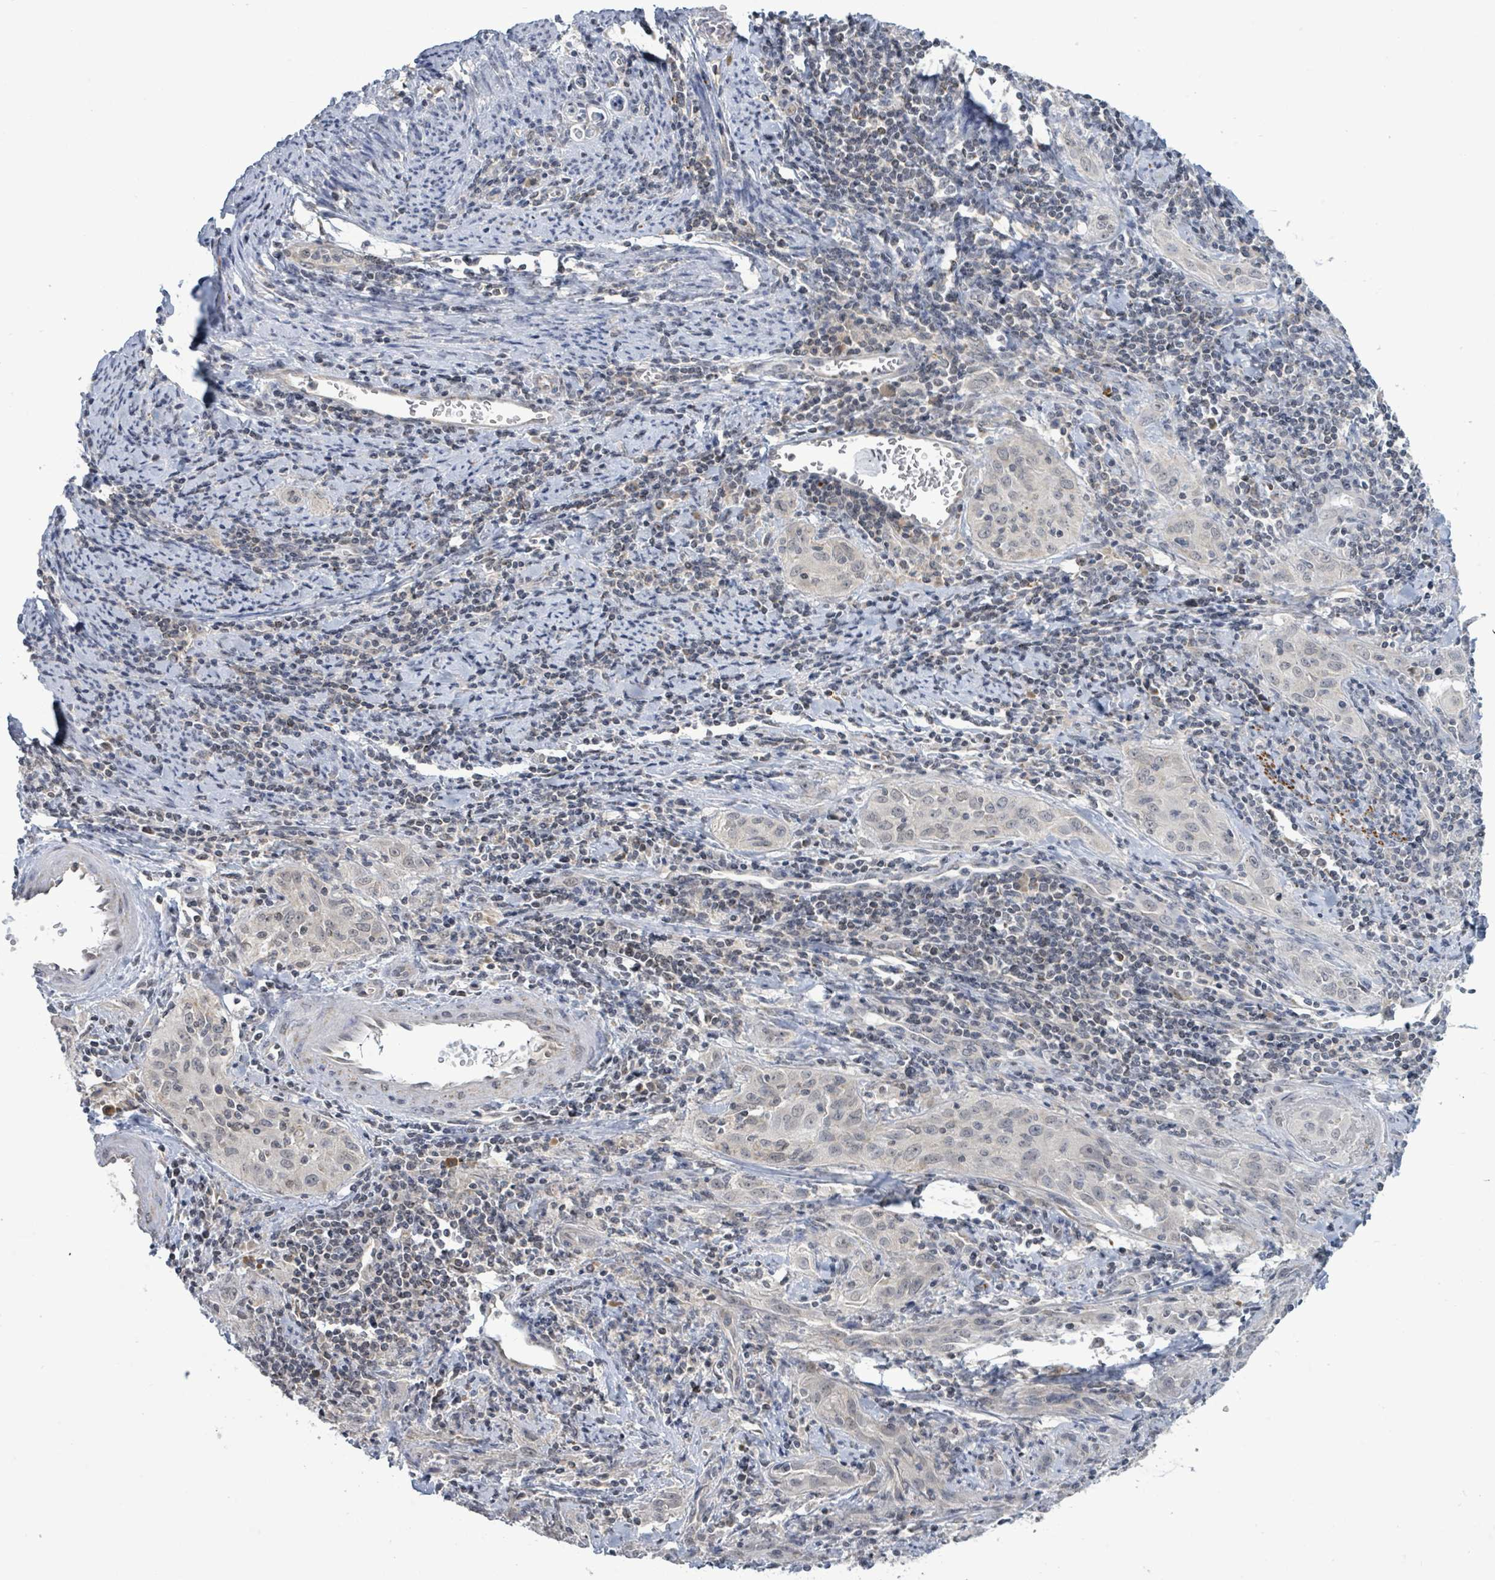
{"staining": {"intensity": "negative", "quantity": "none", "location": "none"}, "tissue": "cervical cancer", "cell_type": "Tumor cells", "image_type": "cancer", "snomed": [{"axis": "morphology", "description": "Squamous cell carcinoma, NOS"}, {"axis": "topography", "description": "Cervix"}], "caption": "Human cervical squamous cell carcinoma stained for a protein using immunohistochemistry exhibits no positivity in tumor cells.", "gene": "COQ10B", "patient": {"sex": "female", "age": 57}}